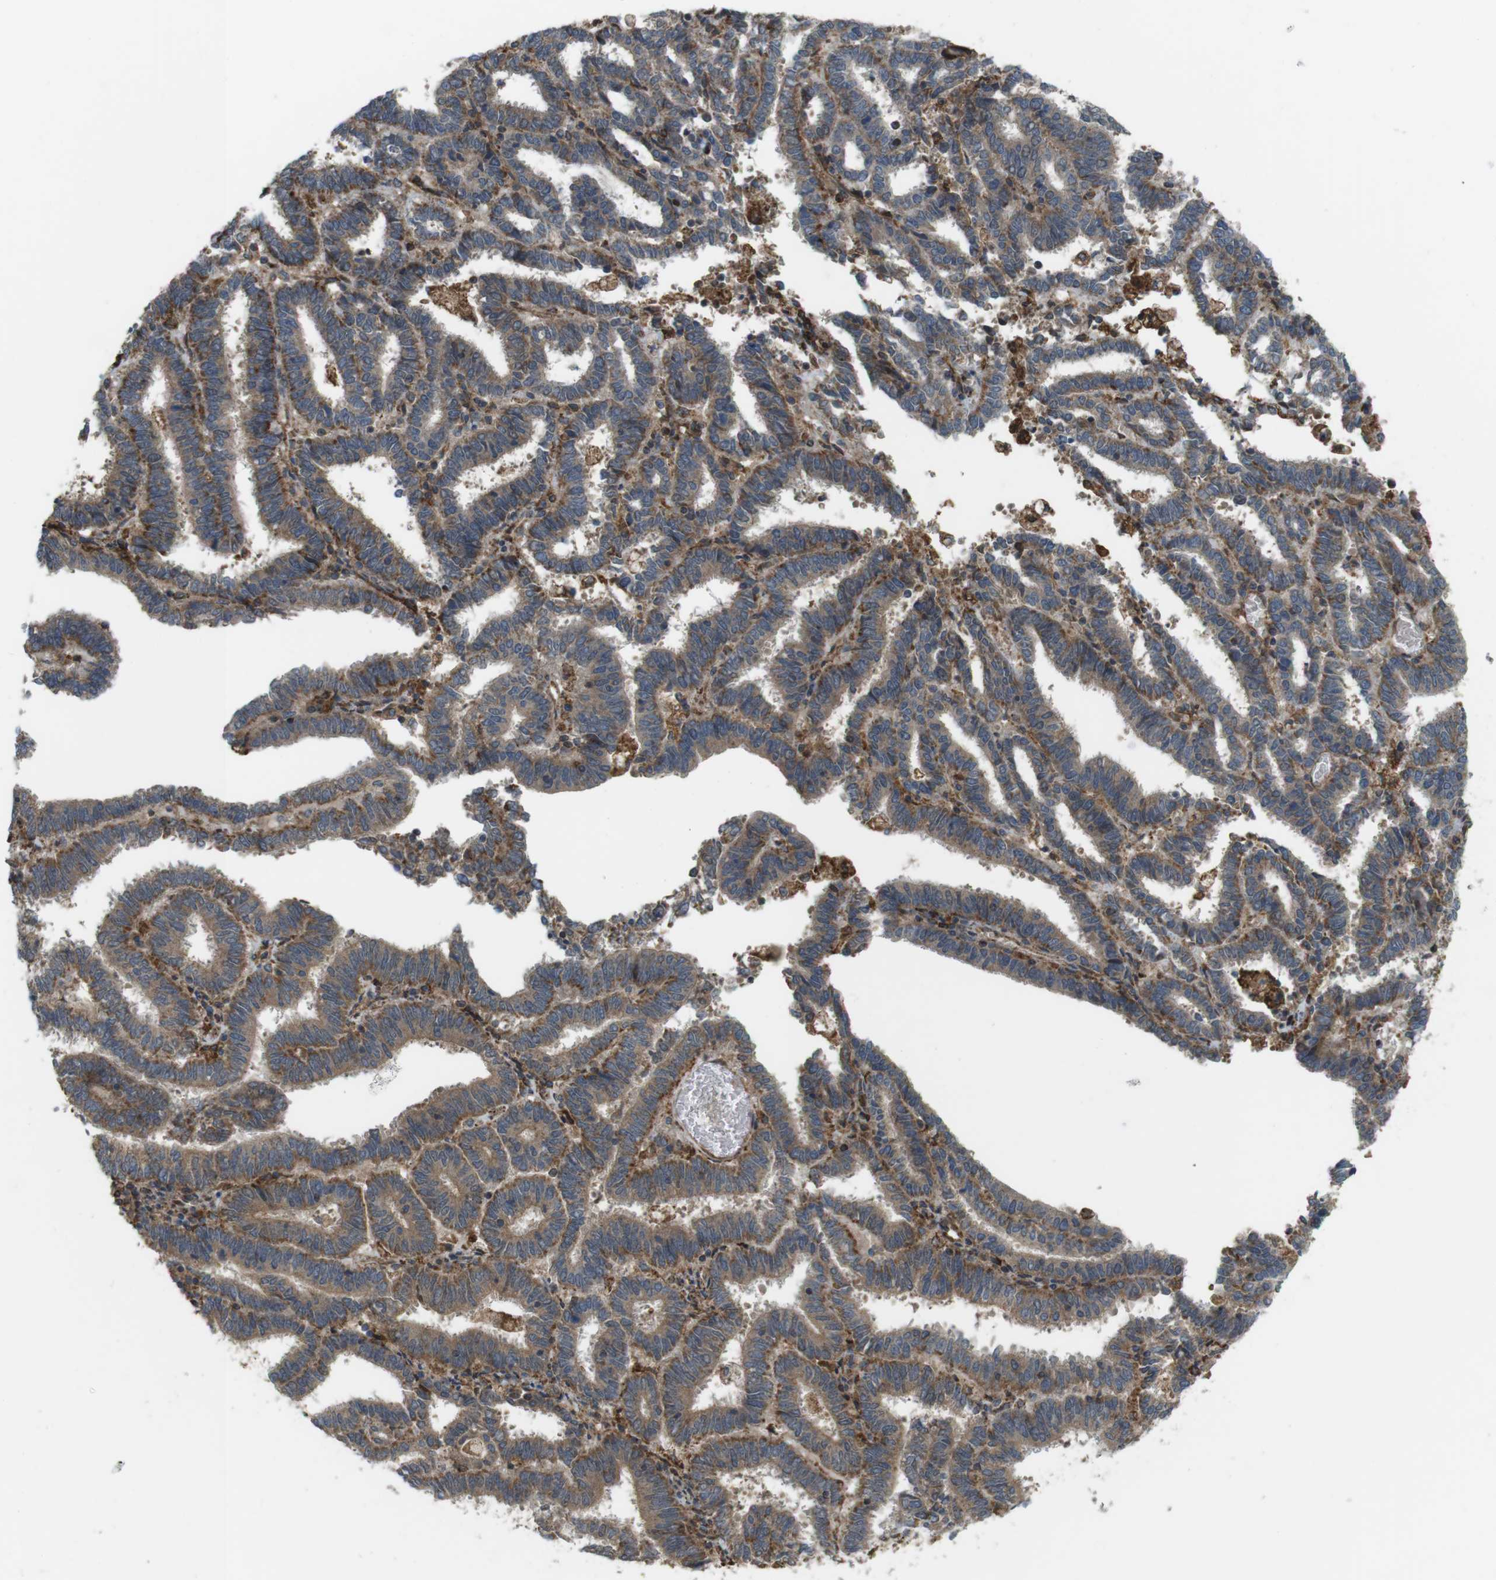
{"staining": {"intensity": "weak", "quantity": ">75%", "location": "cytoplasmic/membranous"}, "tissue": "endometrial cancer", "cell_type": "Tumor cells", "image_type": "cancer", "snomed": [{"axis": "morphology", "description": "Adenocarcinoma, NOS"}, {"axis": "topography", "description": "Uterus"}], "caption": "Immunohistochemistry (IHC) staining of endometrial cancer, which demonstrates low levels of weak cytoplasmic/membranous positivity in approximately >75% of tumor cells indicating weak cytoplasmic/membranous protein staining. The staining was performed using DAB (3,3'-diaminobenzidine) (brown) for protein detection and nuclei were counterstained in hematoxylin (blue).", "gene": "DDAH2", "patient": {"sex": "female", "age": 83}}